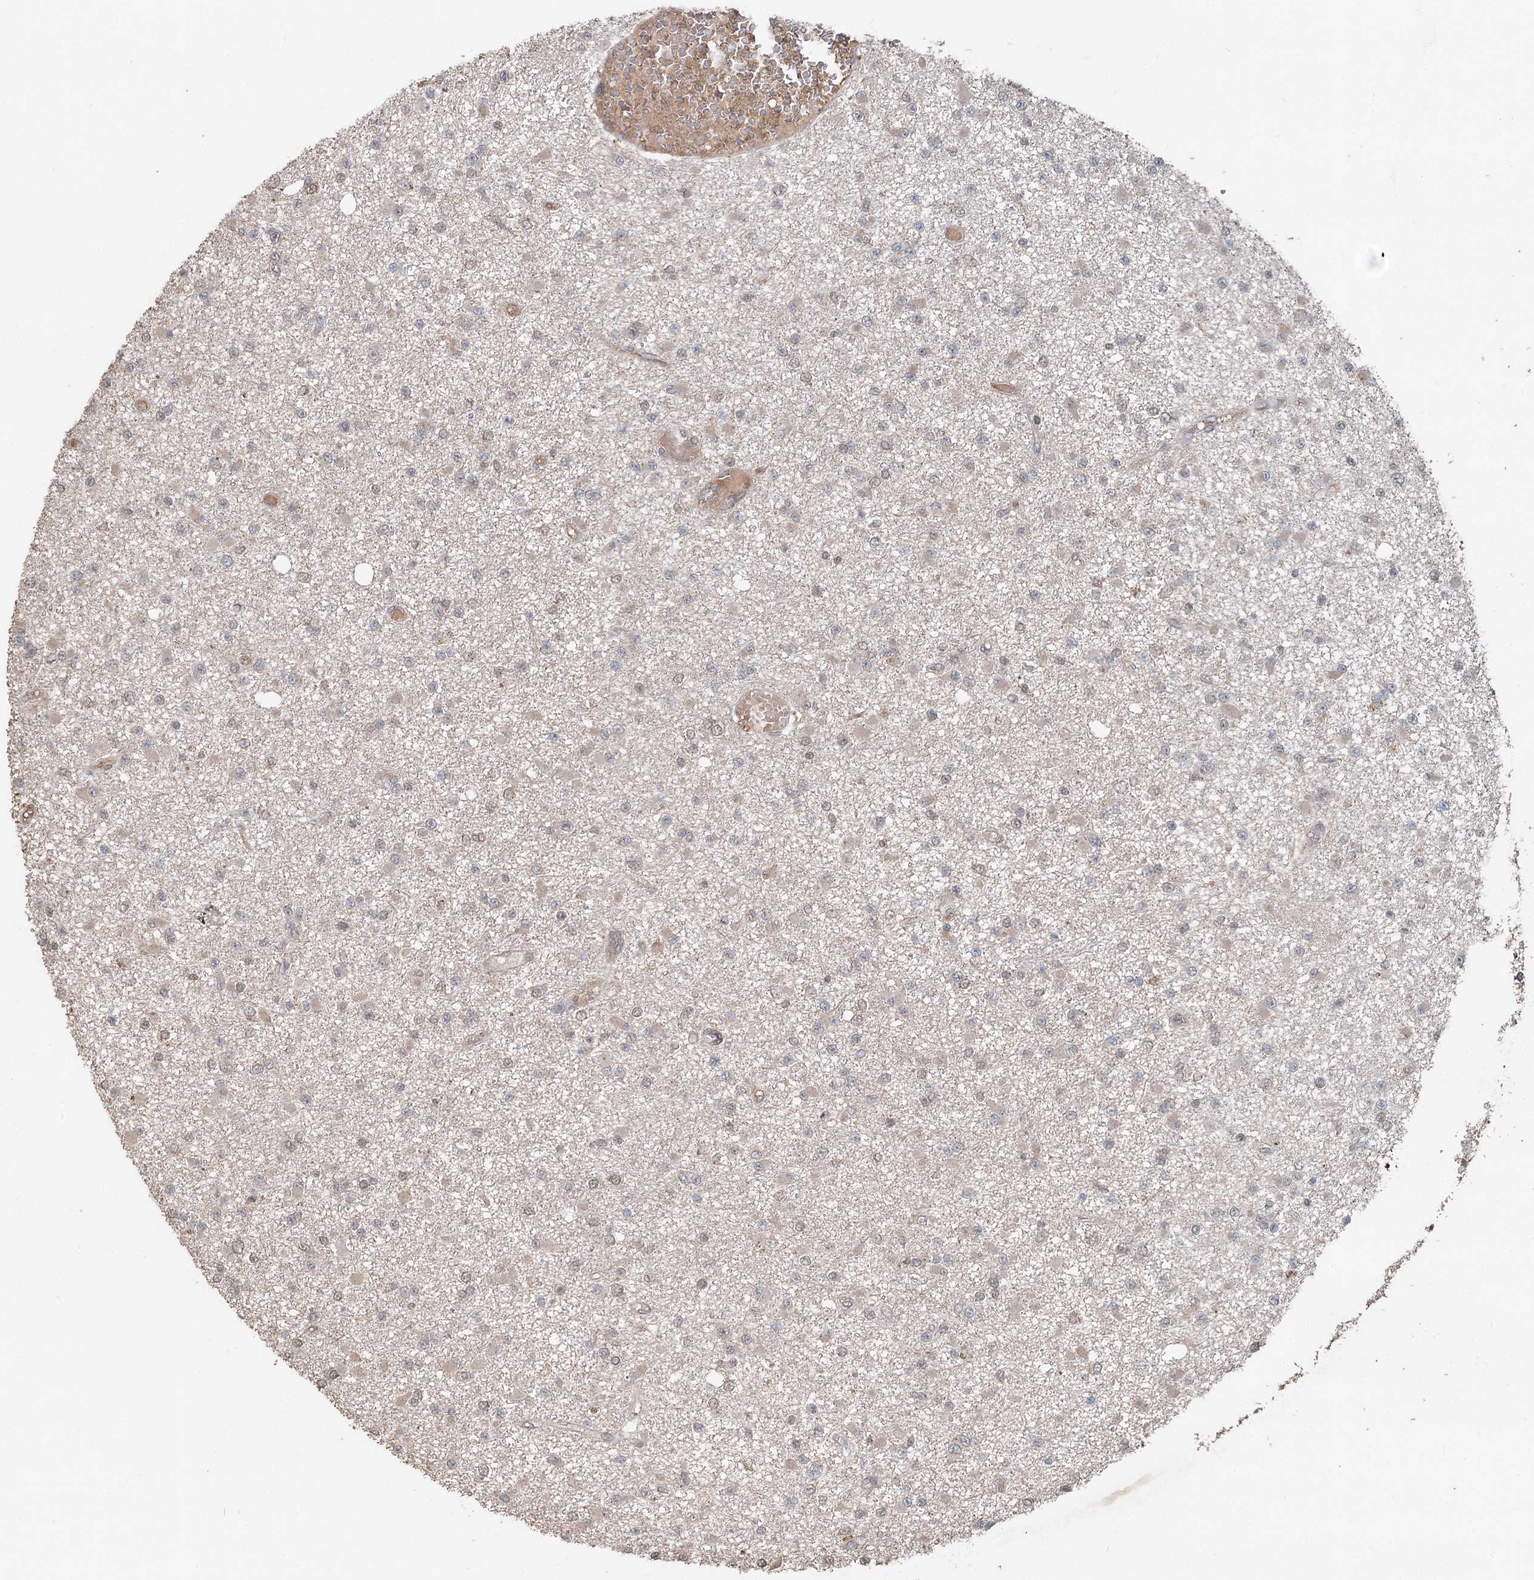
{"staining": {"intensity": "negative", "quantity": "none", "location": "none"}, "tissue": "glioma", "cell_type": "Tumor cells", "image_type": "cancer", "snomed": [{"axis": "morphology", "description": "Glioma, malignant, Low grade"}, {"axis": "topography", "description": "Brain"}], "caption": "Immunohistochemistry of human glioma displays no positivity in tumor cells. The staining is performed using DAB brown chromogen with nuclei counter-stained in using hematoxylin.", "gene": "FBXO7", "patient": {"sex": "female", "age": 22}}